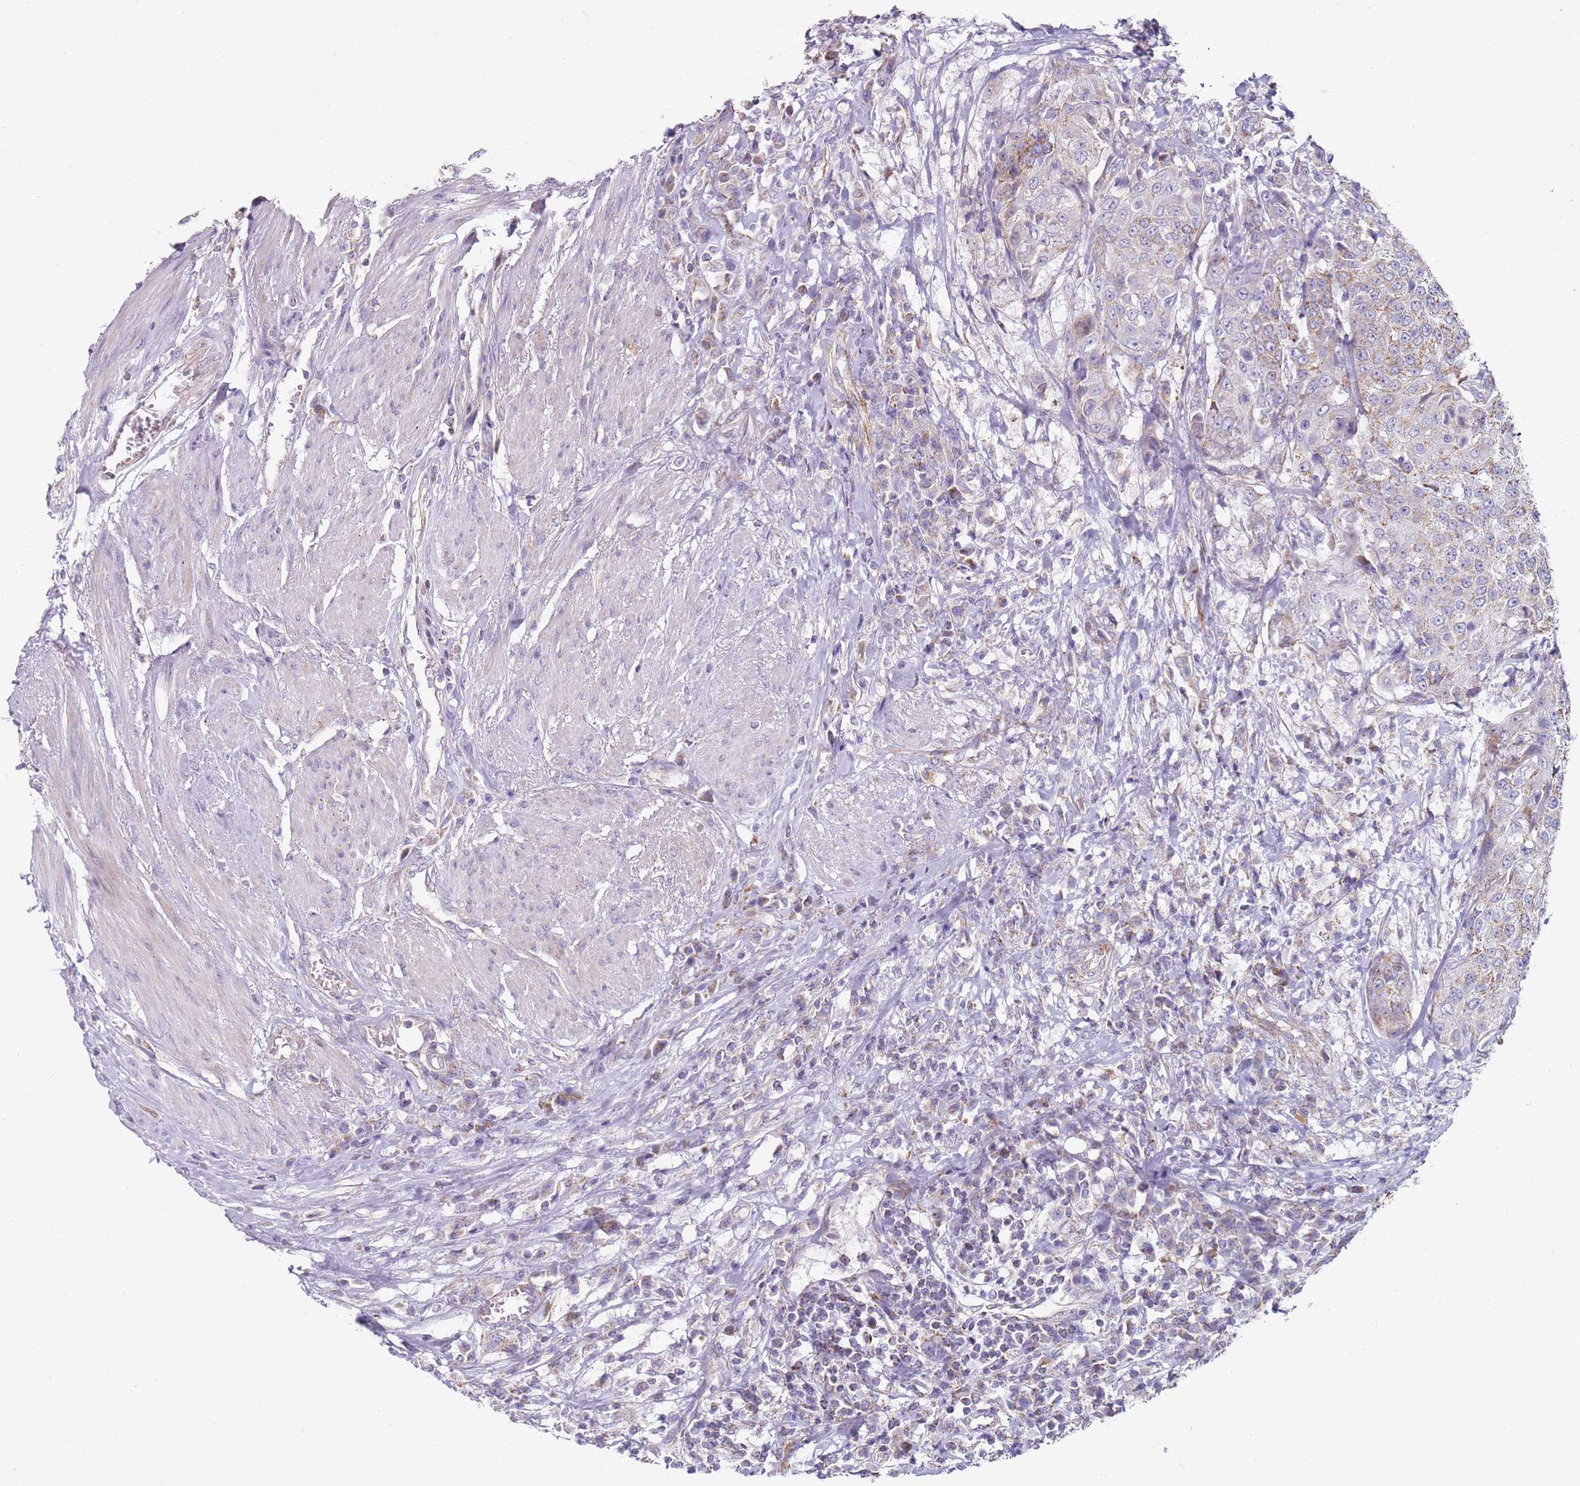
{"staining": {"intensity": "moderate", "quantity": "<25%", "location": "cytoplasmic/membranous"}, "tissue": "urothelial cancer", "cell_type": "Tumor cells", "image_type": "cancer", "snomed": [{"axis": "morphology", "description": "Urothelial carcinoma, High grade"}, {"axis": "topography", "description": "Urinary bladder"}], "caption": "High-grade urothelial carcinoma stained for a protein shows moderate cytoplasmic/membranous positivity in tumor cells.", "gene": "ALS2", "patient": {"sex": "female", "age": 63}}